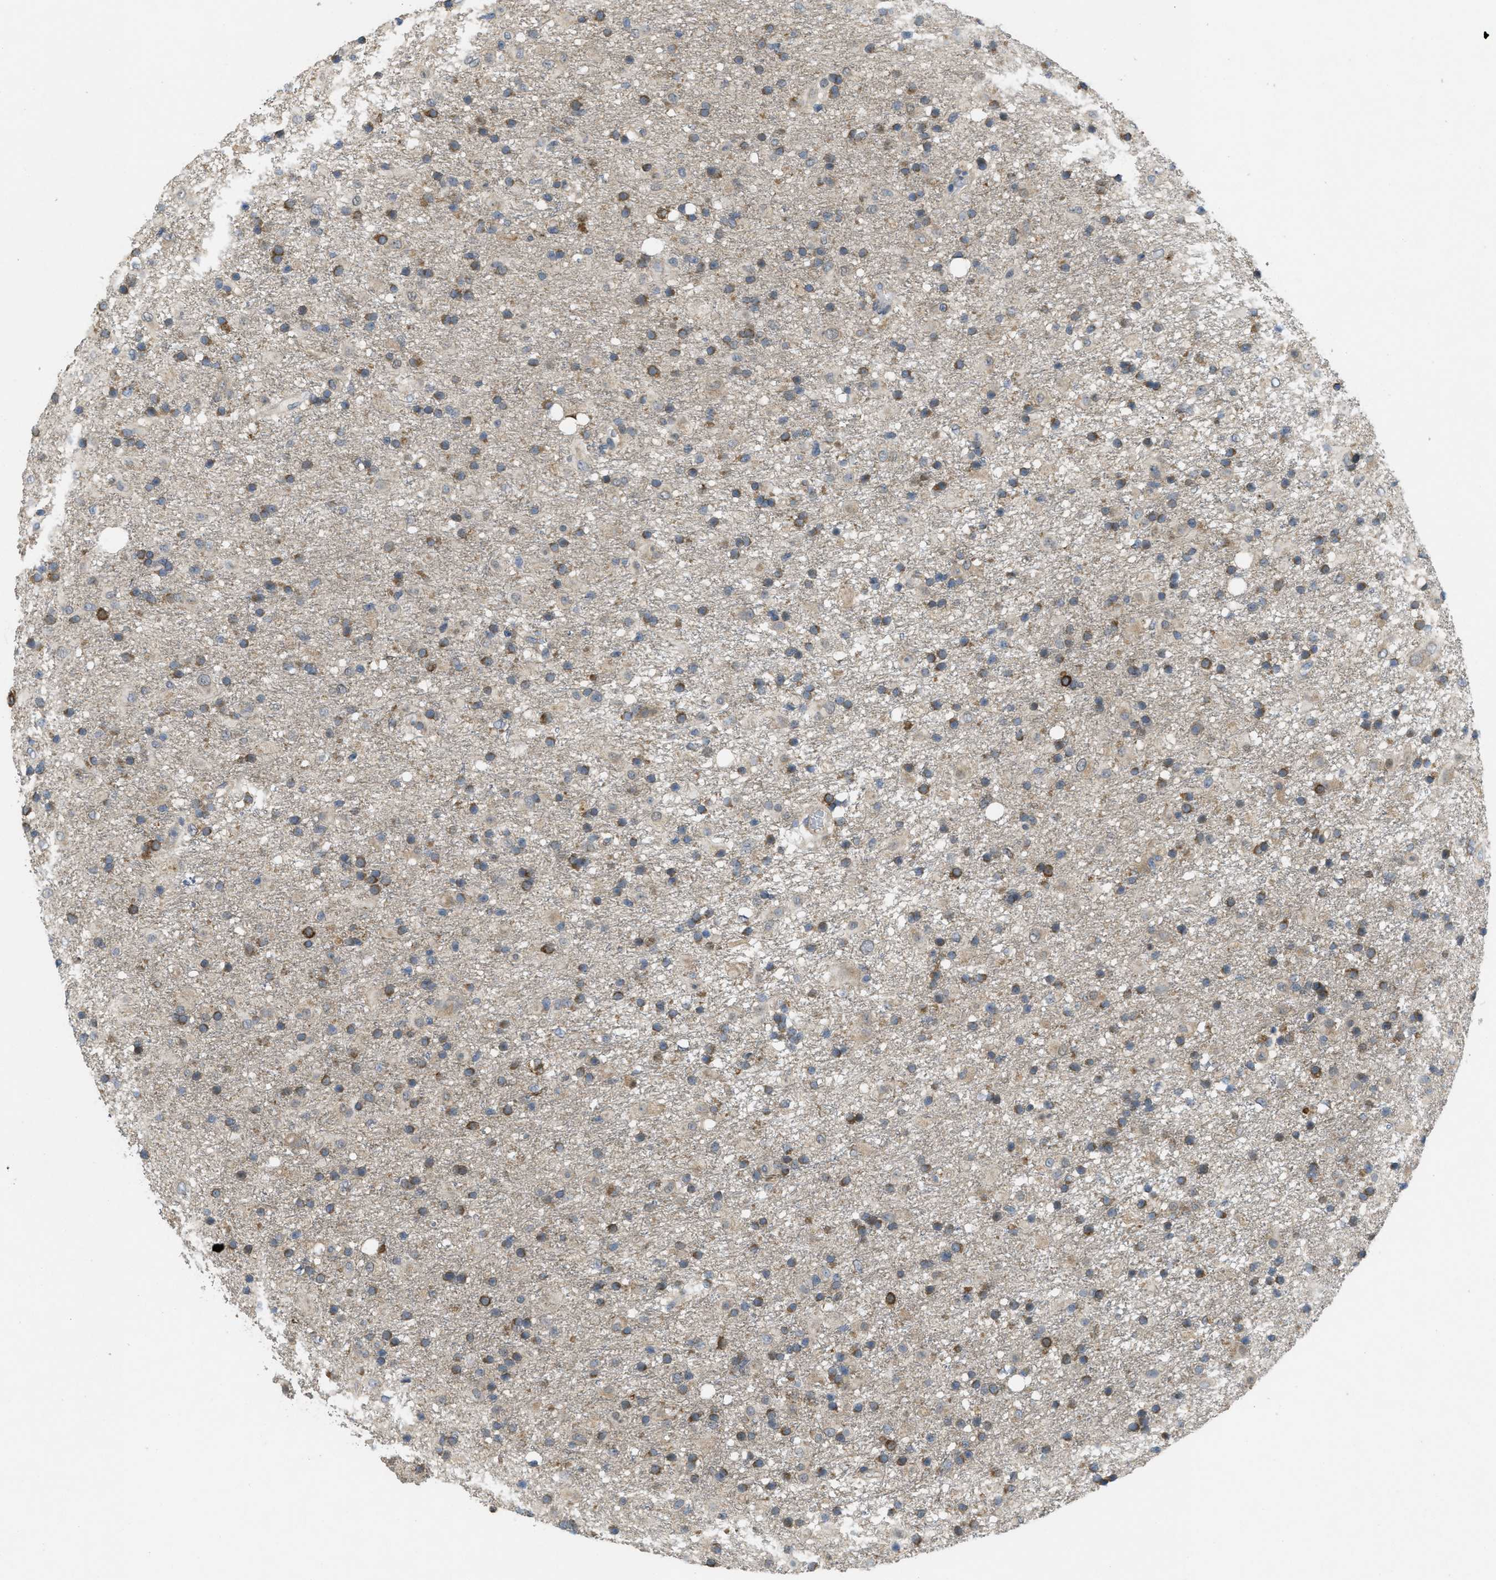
{"staining": {"intensity": "moderate", "quantity": "25%-75%", "location": "cytoplasmic/membranous"}, "tissue": "glioma", "cell_type": "Tumor cells", "image_type": "cancer", "snomed": [{"axis": "morphology", "description": "Glioma, malignant, Low grade"}, {"axis": "topography", "description": "Brain"}], "caption": "The image shows immunohistochemical staining of low-grade glioma (malignant). There is moderate cytoplasmic/membranous positivity is identified in about 25%-75% of tumor cells.", "gene": "IFNLR1", "patient": {"sex": "male", "age": 65}}